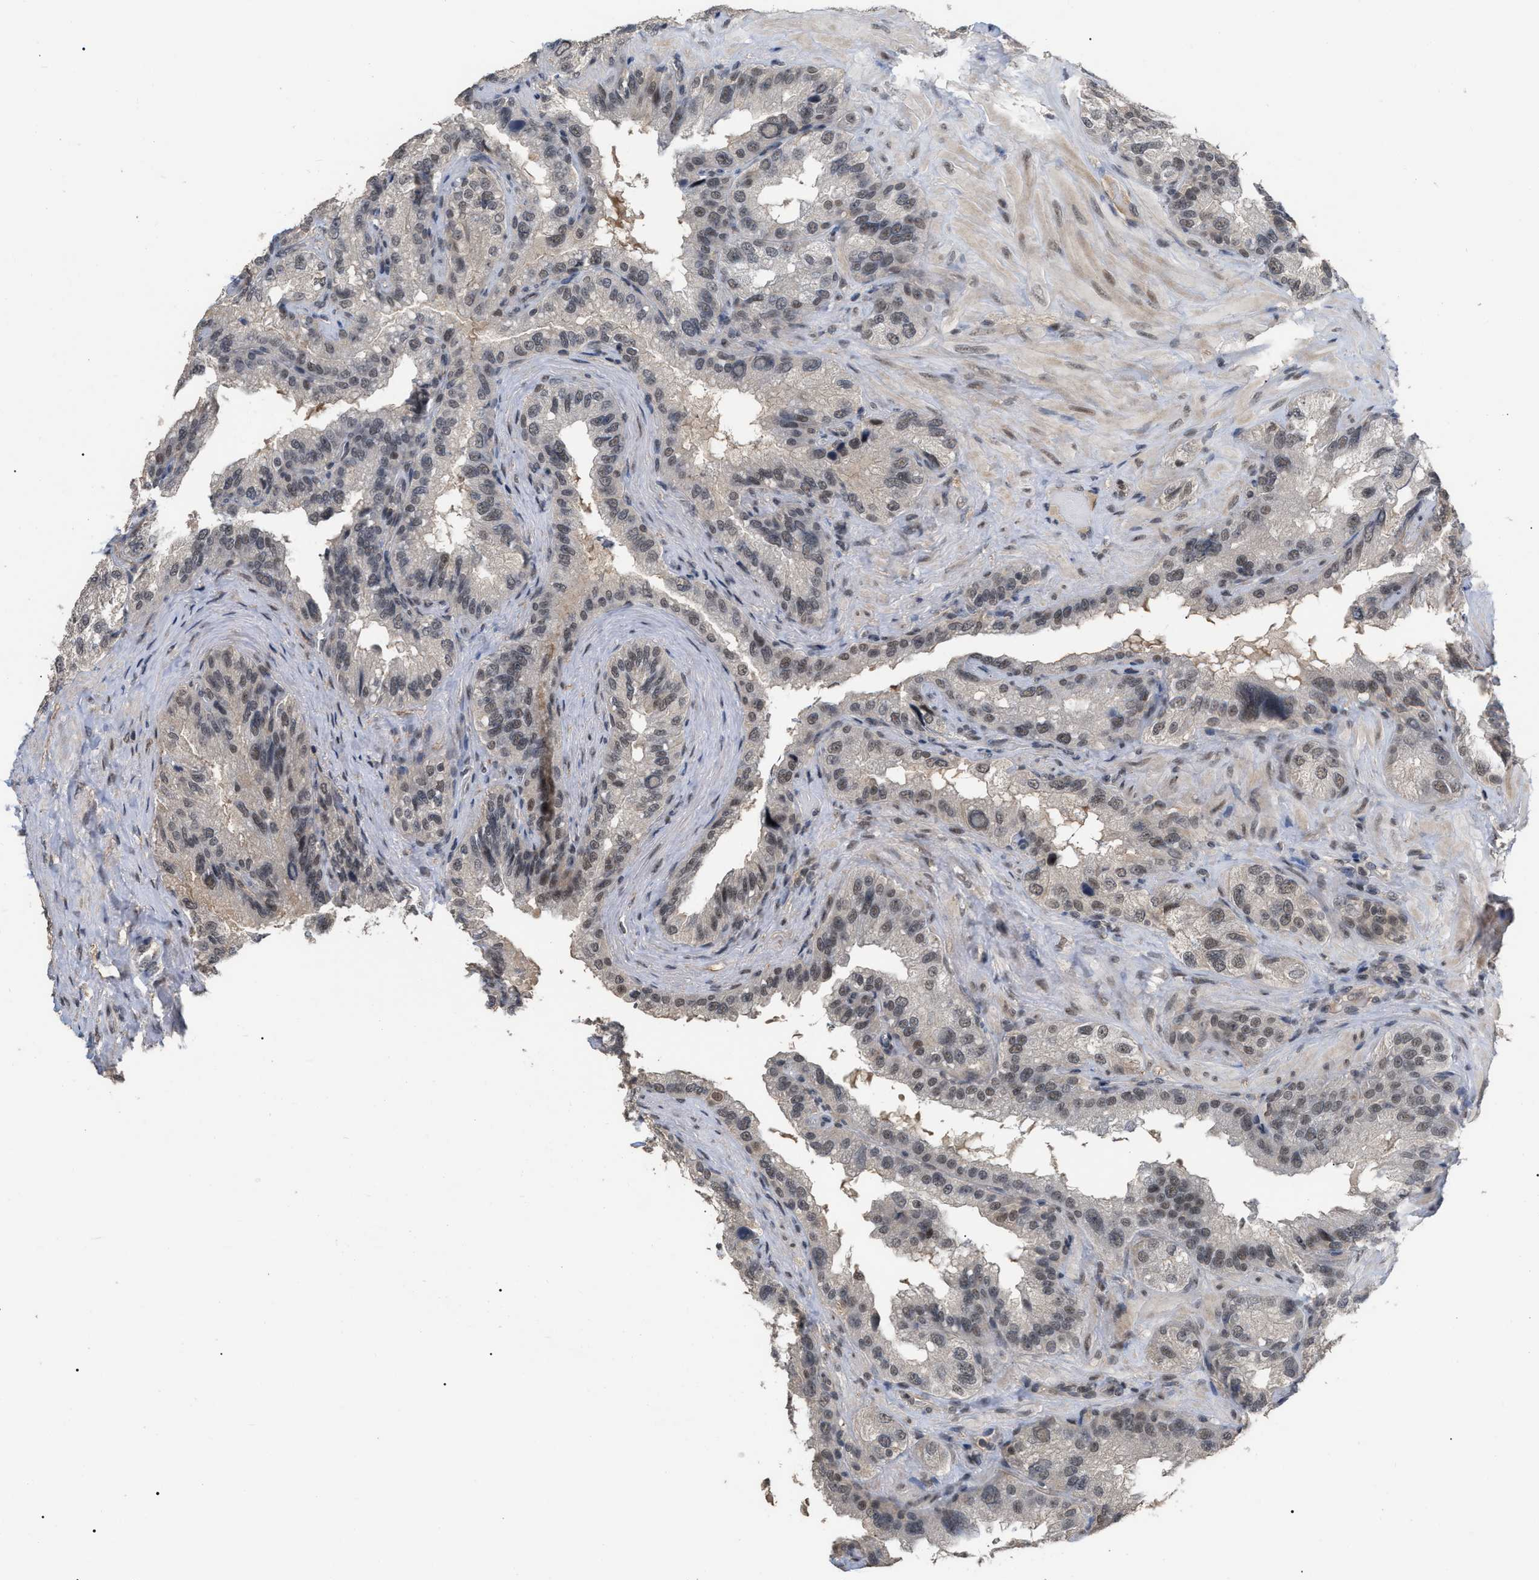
{"staining": {"intensity": "moderate", "quantity": ">75%", "location": "nuclear"}, "tissue": "seminal vesicle", "cell_type": "Glandular cells", "image_type": "normal", "snomed": [{"axis": "morphology", "description": "Normal tissue, NOS"}, {"axis": "topography", "description": "Seminal veicle"}], "caption": "This image displays immunohistochemistry staining of unremarkable seminal vesicle, with medium moderate nuclear expression in about >75% of glandular cells.", "gene": "JAZF1", "patient": {"sex": "male", "age": 68}}